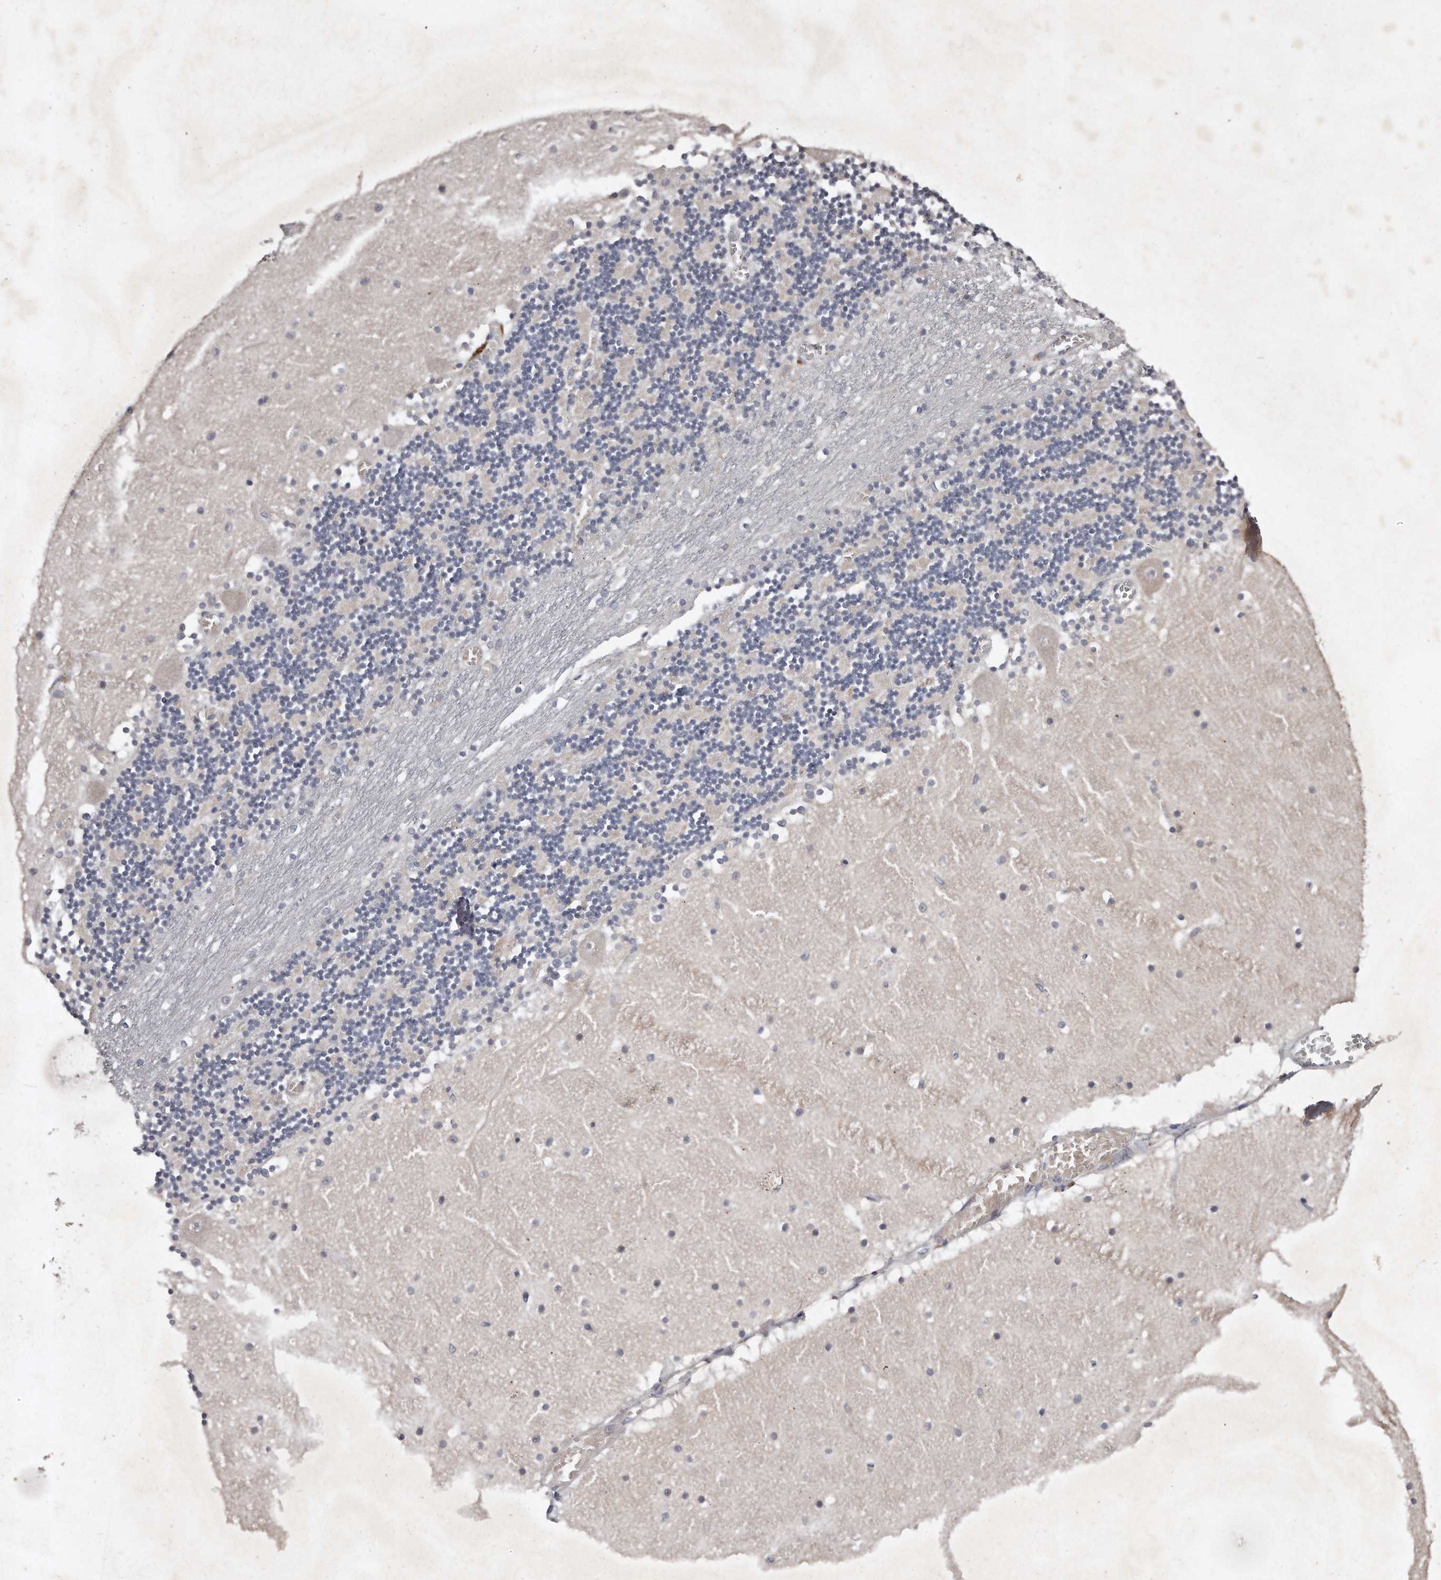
{"staining": {"intensity": "negative", "quantity": "none", "location": "none"}, "tissue": "cerebellum", "cell_type": "Cells in granular layer", "image_type": "normal", "snomed": [{"axis": "morphology", "description": "Normal tissue, NOS"}, {"axis": "topography", "description": "Cerebellum"}], "caption": "There is no significant expression in cells in granular layer of cerebellum.", "gene": "TECR", "patient": {"sex": "female", "age": 28}}